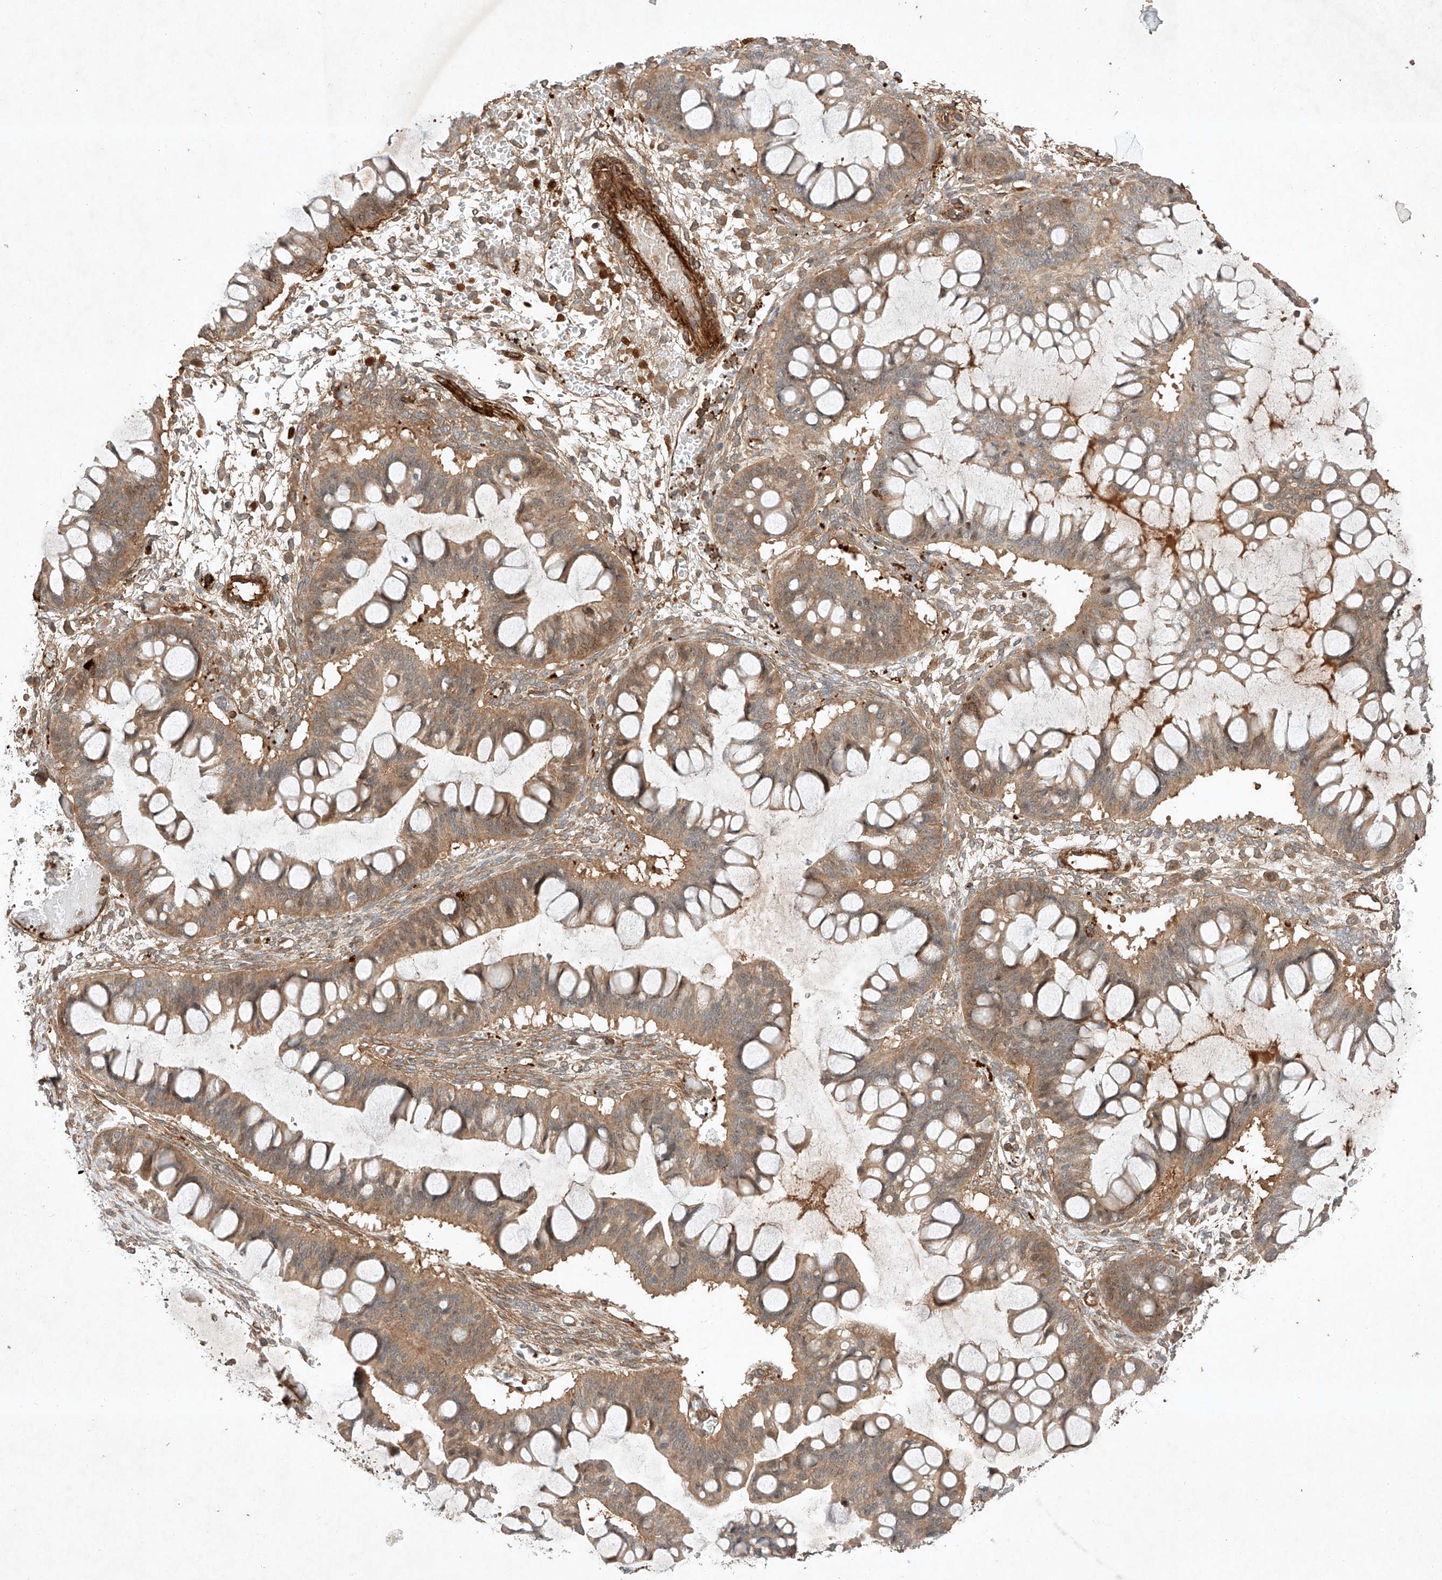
{"staining": {"intensity": "weak", "quantity": "25%-75%", "location": "cytoplasmic/membranous"}, "tissue": "ovarian cancer", "cell_type": "Tumor cells", "image_type": "cancer", "snomed": [{"axis": "morphology", "description": "Cystadenocarcinoma, mucinous, NOS"}, {"axis": "topography", "description": "Ovary"}], "caption": "Immunohistochemical staining of human ovarian cancer (mucinous cystadenocarcinoma) demonstrates low levels of weak cytoplasmic/membranous protein expression in about 25%-75% of tumor cells.", "gene": "ARHGAP33", "patient": {"sex": "female", "age": 73}}